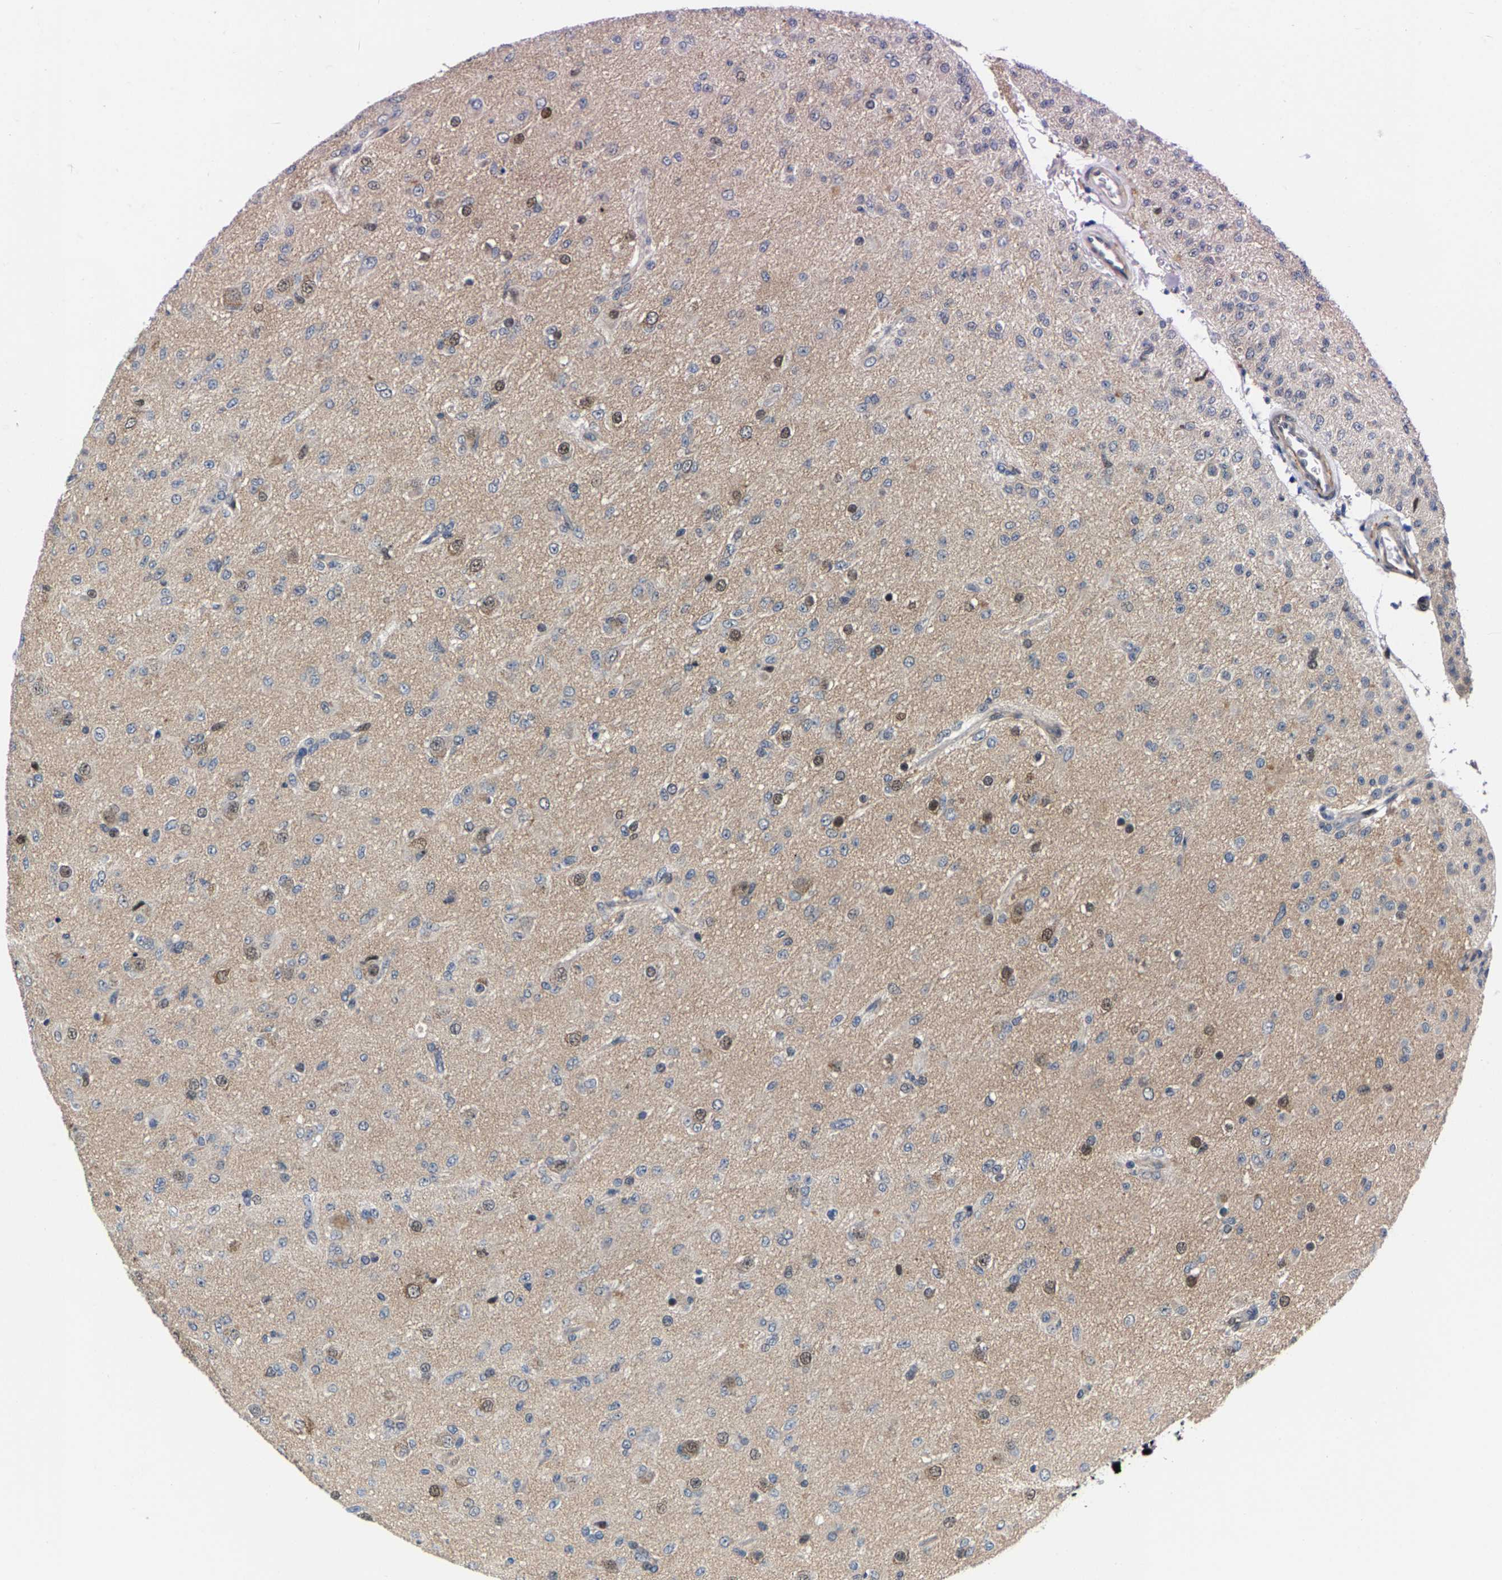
{"staining": {"intensity": "weak", "quantity": "25%-75%", "location": "nuclear"}, "tissue": "glioma", "cell_type": "Tumor cells", "image_type": "cancer", "snomed": [{"axis": "morphology", "description": "Glioma, malignant, Low grade"}, {"axis": "topography", "description": "Brain"}], "caption": "Human malignant glioma (low-grade) stained with a protein marker exhibits weak staining in tumor cells.", "gene": "GTPBP10", "patient": {"sex": "male", "age": 65}}